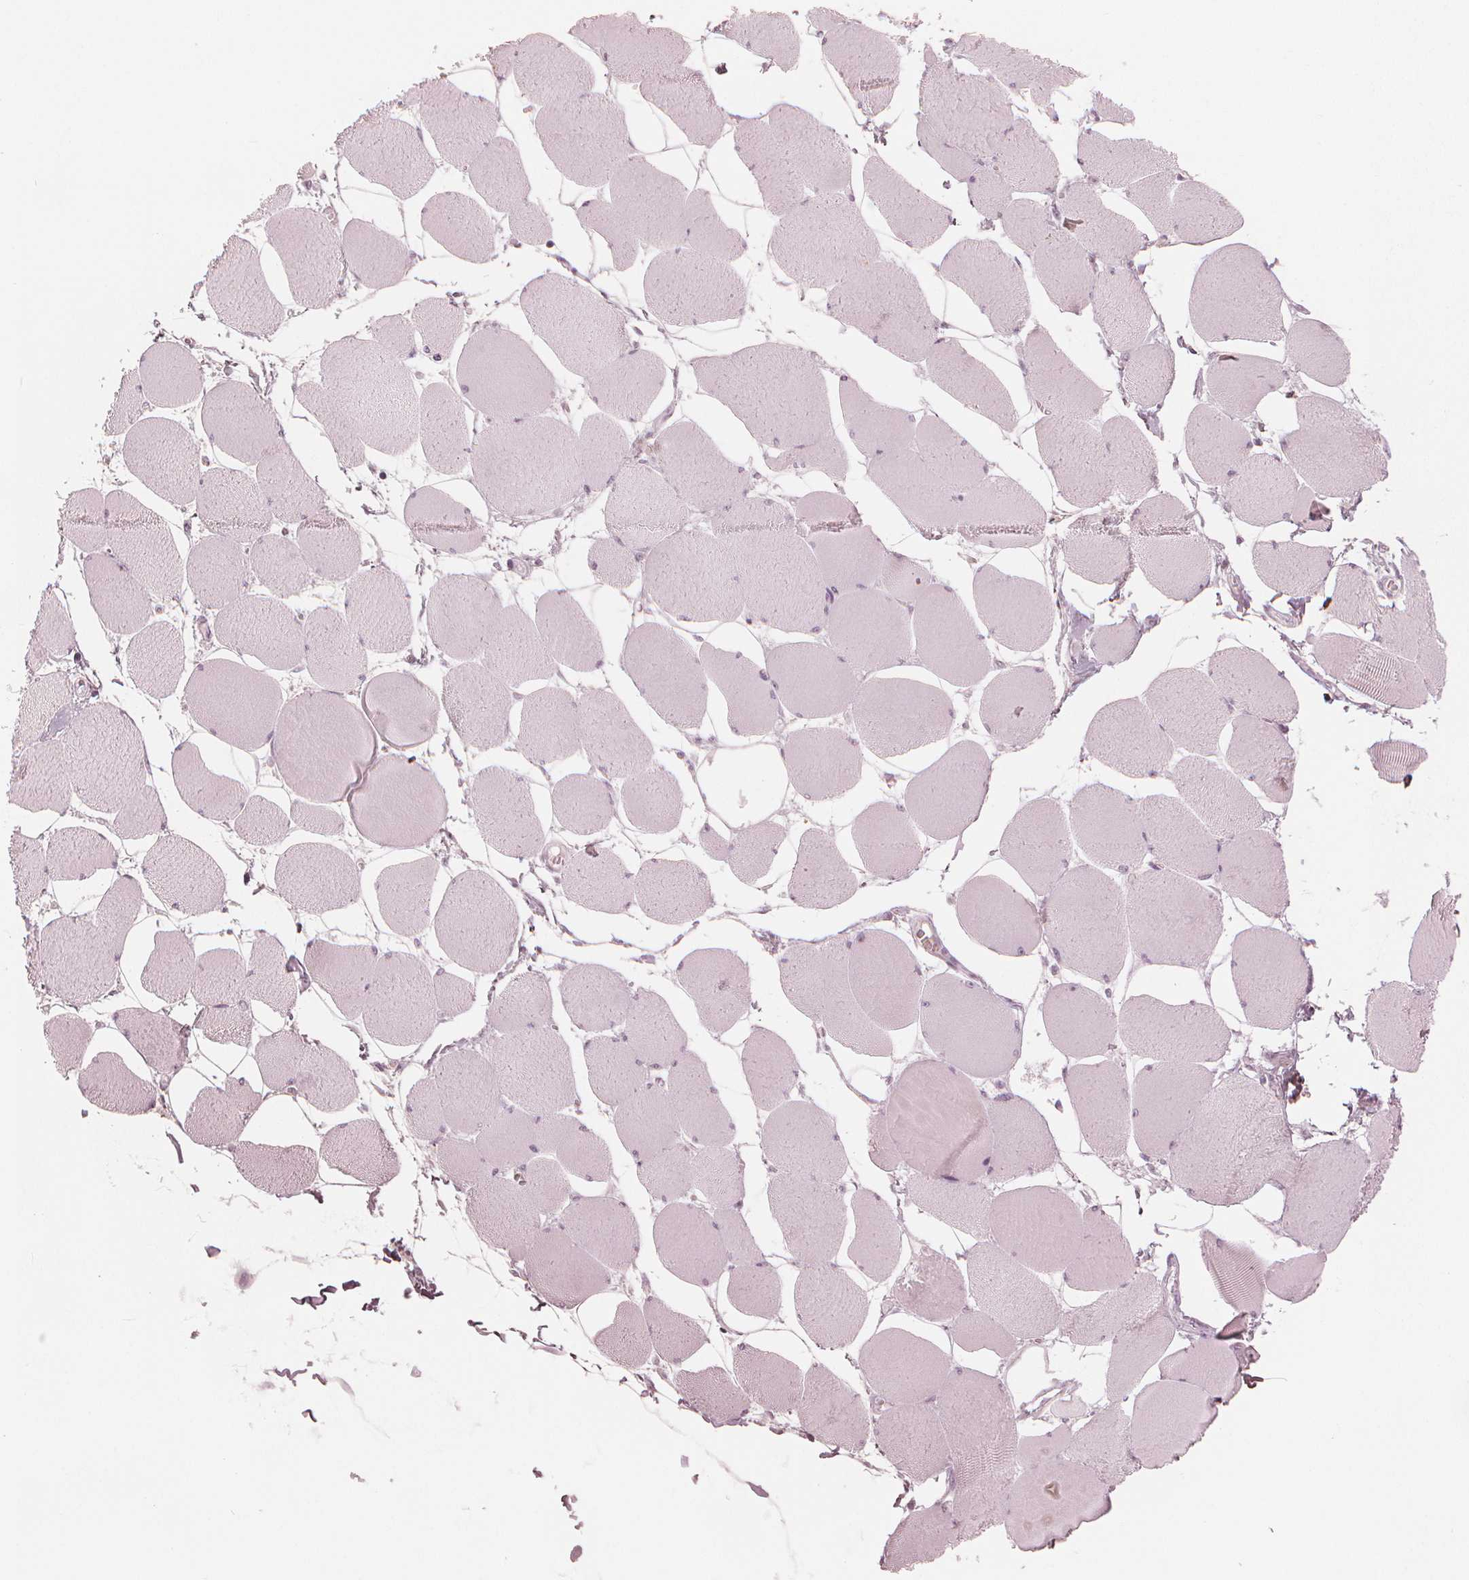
{"staining": {"intensity": "negative", "quantity": "none", "location": "none"}, "tissue": "skeletal muscle", "cell_type": "Myocytes", "image_type": "normal", "snomed": [{"axis": "morphology", "description": "Normal tissue, NOS"}, {"axis": "topography", "description": "Skeletal muscle"}], "caption": "This is an immunohistochemistry histopathology image of unremarkable skeletal muscle. There is no staining in myocytes.", "gene": "PAEP", "patient": {"sex": "female", "age": 75}}